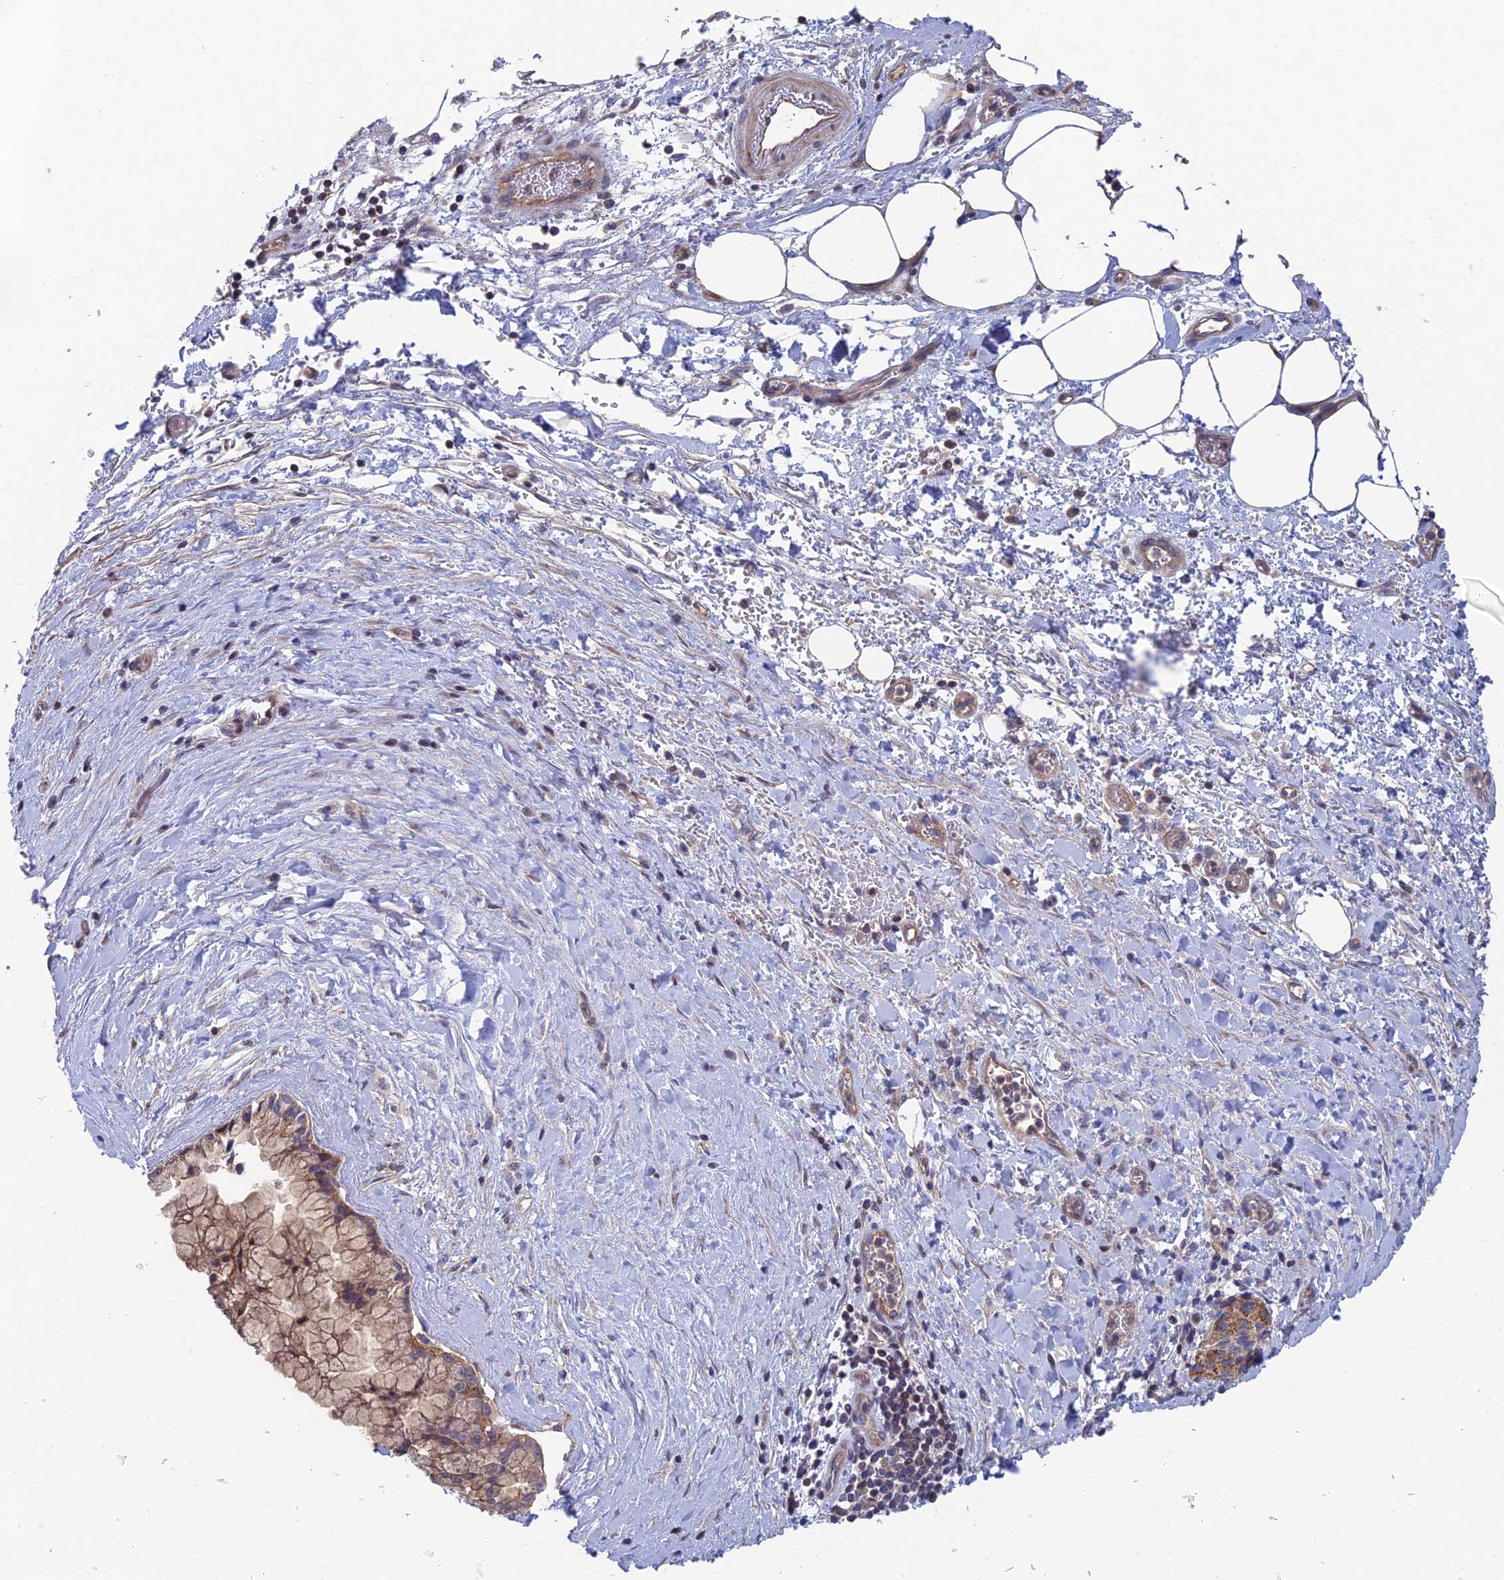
{"staining": {"intensity": "weak", "quantity": ">75%", "location": "cytoplasmic/membranous"}, "tissue": "pancreatic cancer", "cell_type": "Tumor cells", "image_type": "cancer", "snomed": [{"axis": "morphology", "description": "Adenocarcinoma, NOS"}, {"axis": "topography", "description": "Pancreas"}], "caption": "Protein staining of pancreatic cancer (adenocarcinoma) tissue shows weak cytoplasmic/membranous staining in approximately >75% of tumor cells. The protein is stained brown, and the nuclei are stained in blue (DAB (3,3'-diaminobenzidine) IHC with brightfield microscopy, high magnification).", "gene": "USP37", "patient": {"sex": "male", "age": 73}}